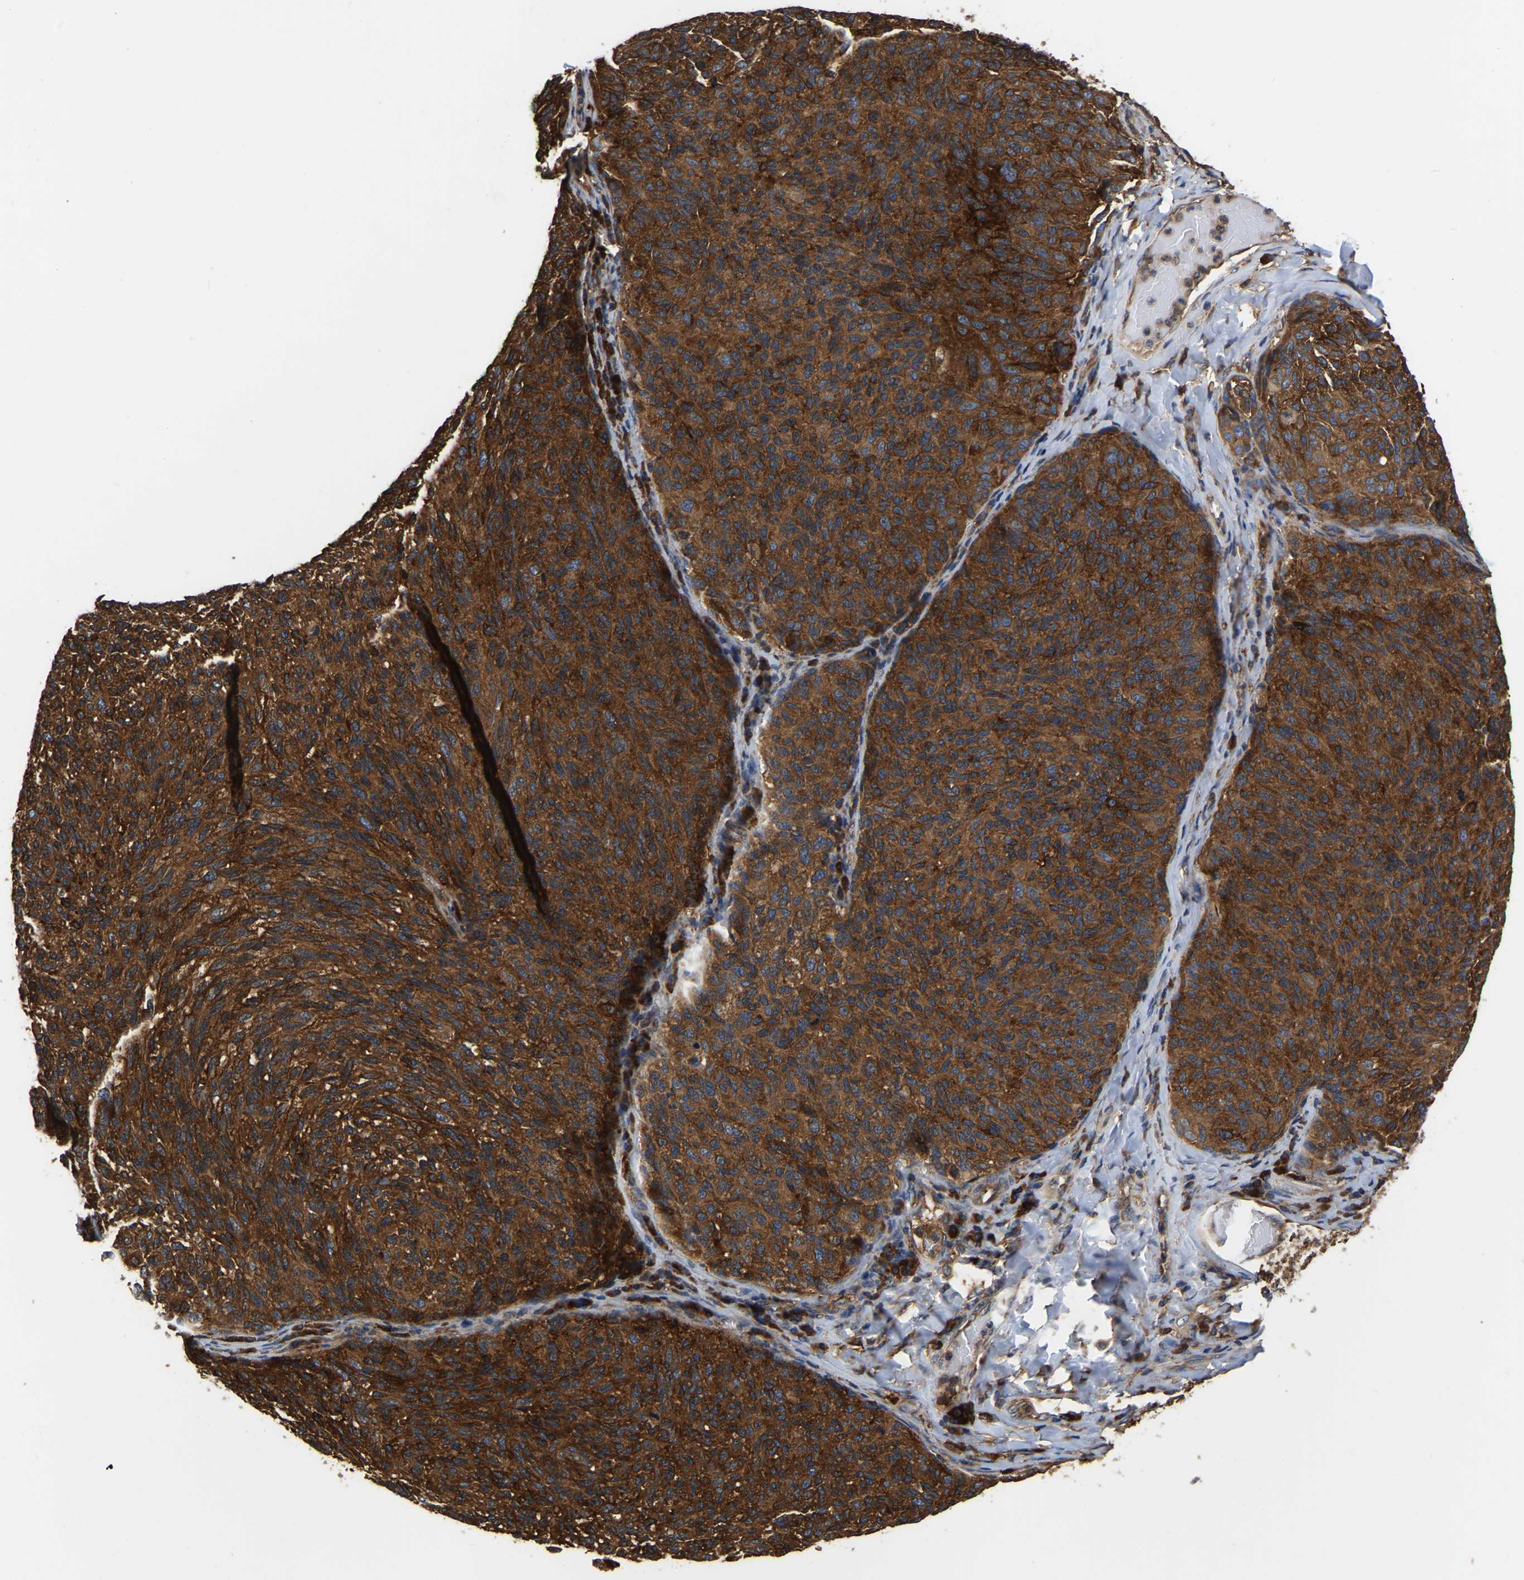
{"staining": {"intensity": "strong", "quantity": ">75%", "location": "cytoplasmic/membranous"}, "tissue": "melanoma", "cell_type": "Tumor cells", "image_type": "cancer", "snomed": [{"axis": "morphology", "description": "Malignant melanoma, NOS"}, {"axis": "topography", "description": "Skin"}], "caption": "Immunohistochemistry (IHC) micrograph of human malignant melanoma stained for a protein (brown), which shows high levels of strong cytoplasmic/membranous staining in approximately >75% of tumor cells.", "gene": "GARS1", "patient": {"sex": "female", "age": 73}}